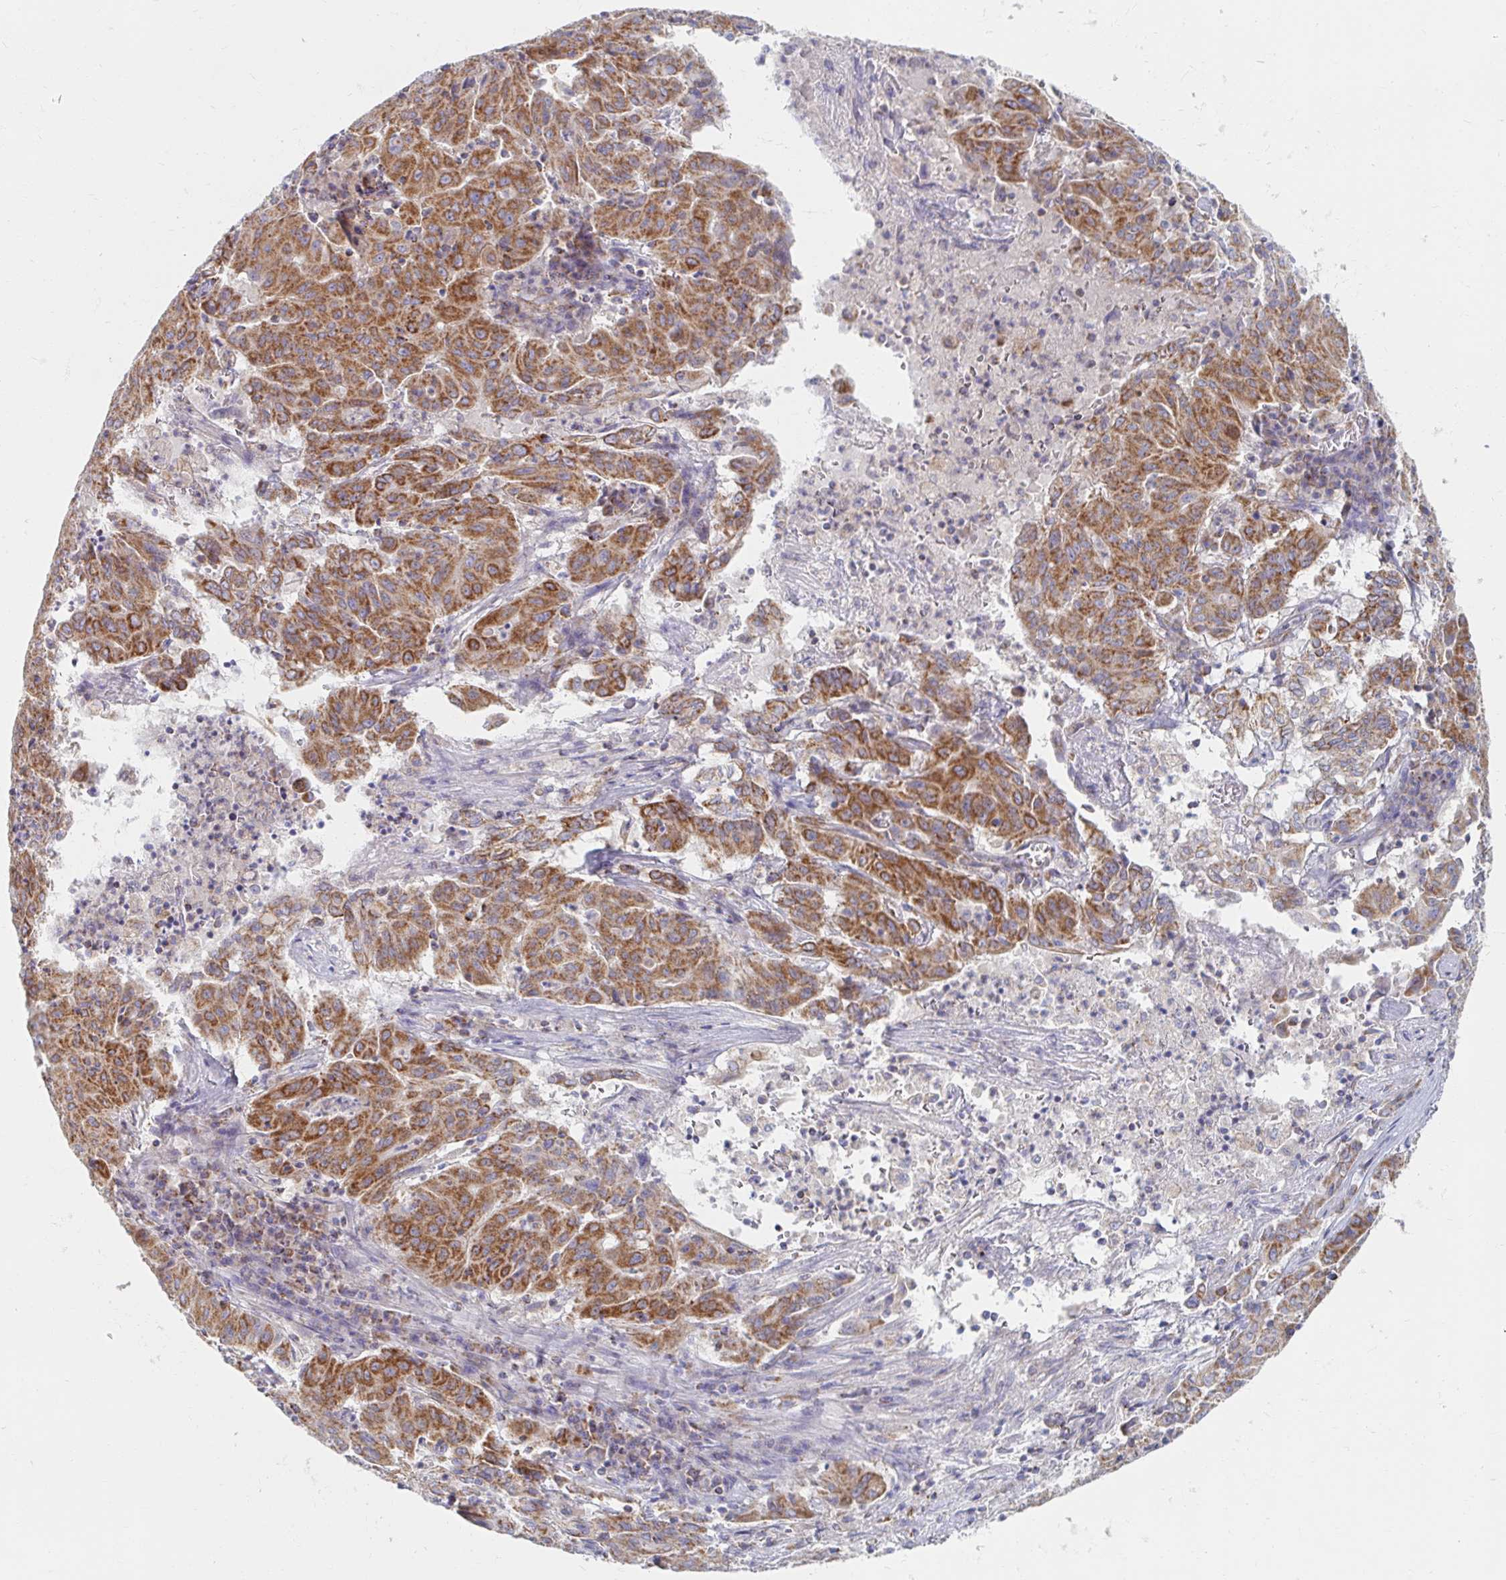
{"staining": {"intensity": "moderate", "quantity": ">75%", "location": "cytoplasmic/membranous"}, "tissue": "pancreatic cancer", "cell_type": "Tumor cells", "image_type": "cancer", "snomed": [{"axis": "morphology", "description": "Adenocarcinoma, NOS"}, {"axis": "topography", "description": "Pancreas"}], "caption": "Tumor cells show medium levels of moderate cytoplasmic/membranous positivity in approximately >75% of cells in human pancreatic adenocarcinoma.", "gene": "MAVS", "patient": {"sex": "male", "age": 63}}